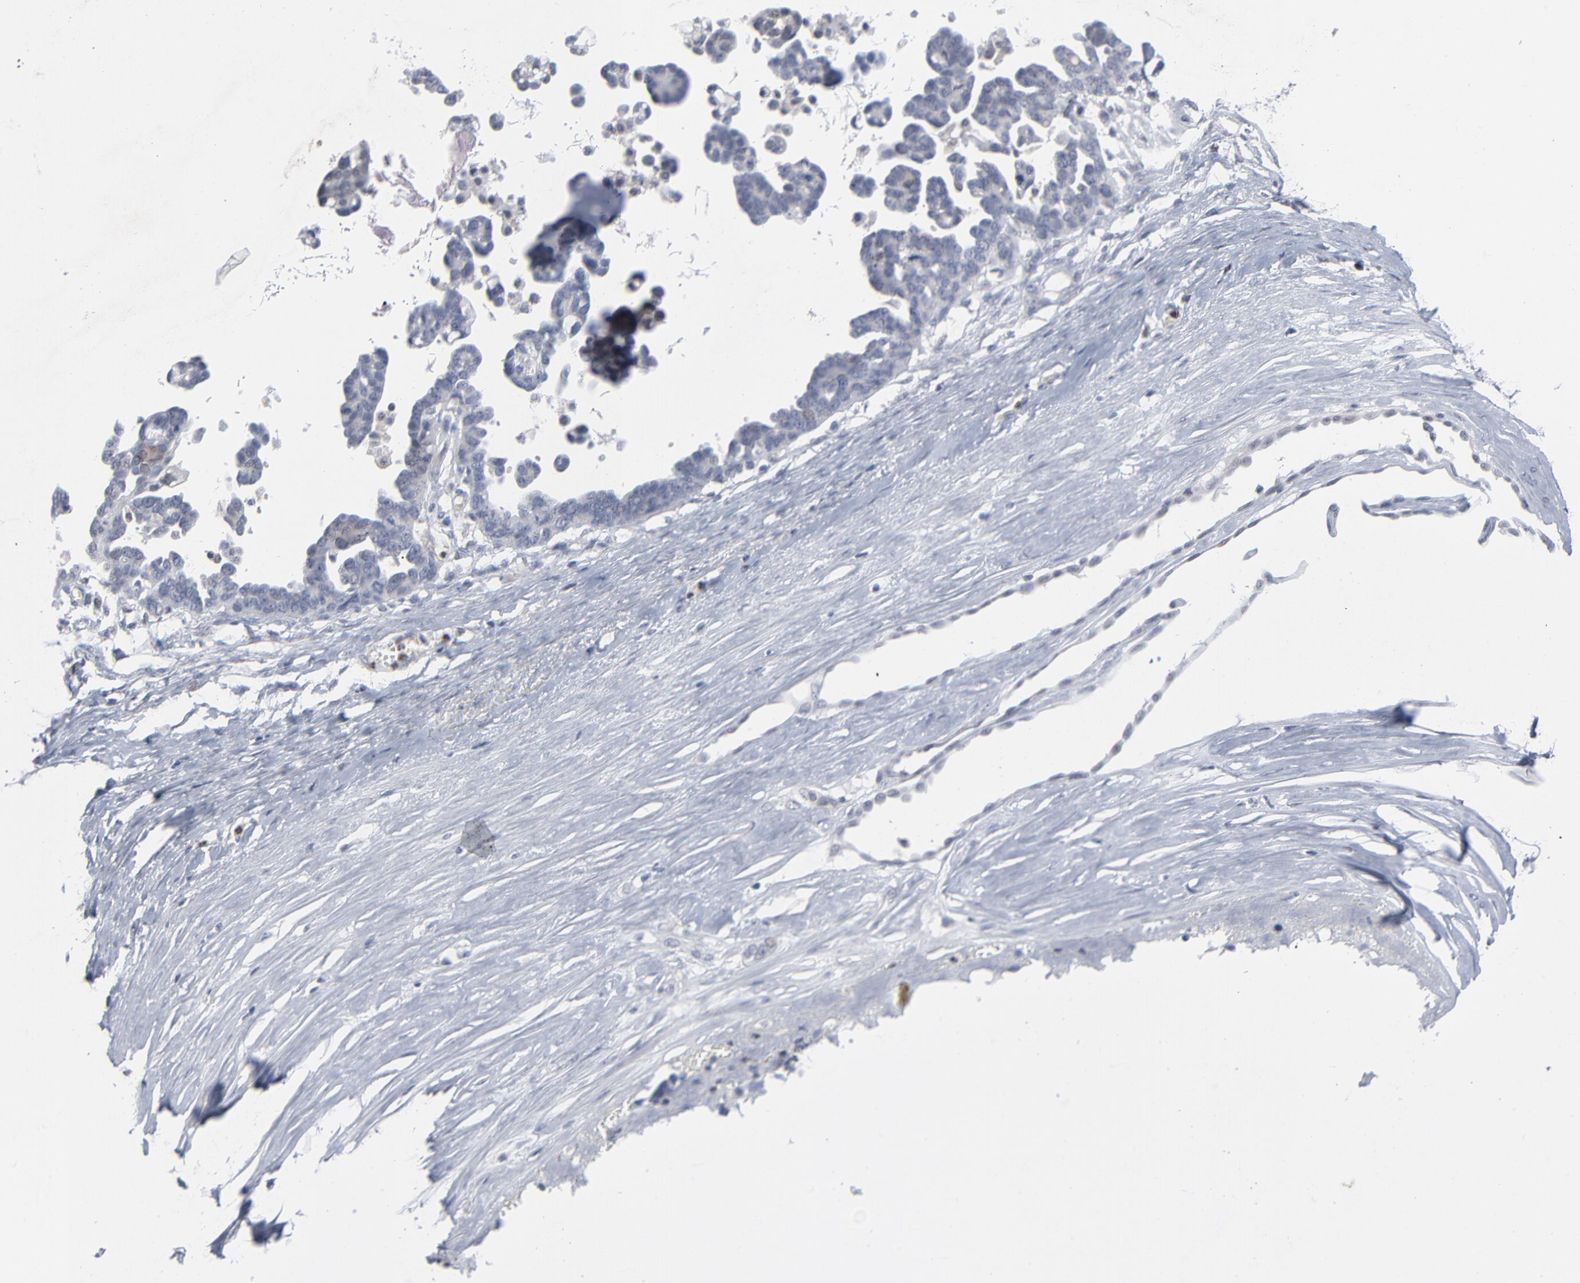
{"staining": {"intensity": "negative", "quantity": "none", "location": "none"}, "tissue": "ovarian cancer", "cell_type": "Tumor cells", "image_type": "cancer", "snomed": [{"axis": "morphology", "description": "Cystadenocarcinoma, serous, NOS"}, {"axis": "topography", "description": "Ovary"}], "caption": "DAB immunohistochemical staining of human ovarian serous cystadenocarcinoma demonstrates no significant positivity in tumor cells.", "gene": "FOXN2", "patient": {"sex": "female", "age": 54}}